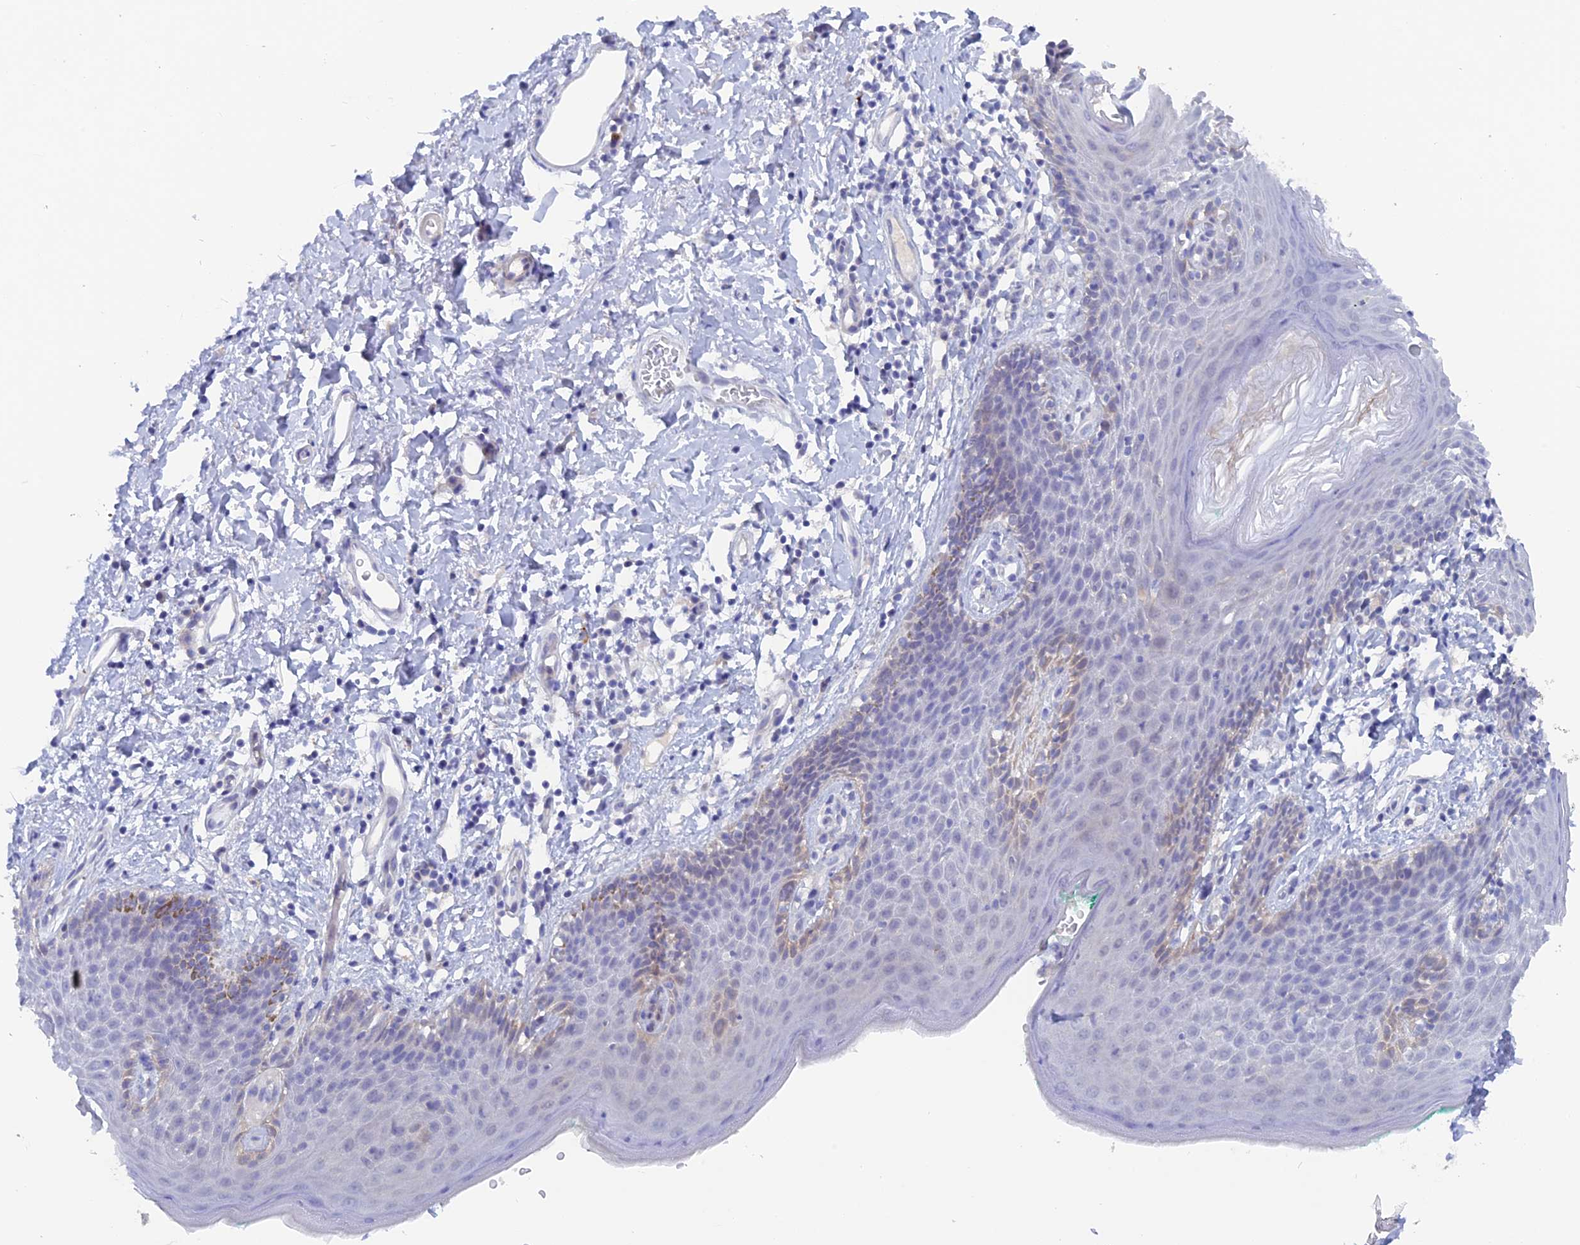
{"staining": {"intensity": "moderate", "quantity": "<25%", "location": "cytoplasmic/membranous"}, "tissue": "skin", "cell_type": "Epidermal cells", "image_type": "normal", "snomed": [{"axis": "morphology", "description": "Normal tissue, NOS"}, {"axis": "topography", "description": "Vulva"}], "caption": "This micrograph displays normal skin stained with immunohistochemistry to label a protein in brown. The cytoplasmic/membranous of epidermal cells show moderate positivity for the protein. Nuclei are counter-stained blue.", "gene": "DACT3", "patient": {"sex": "female", "age": 66}}